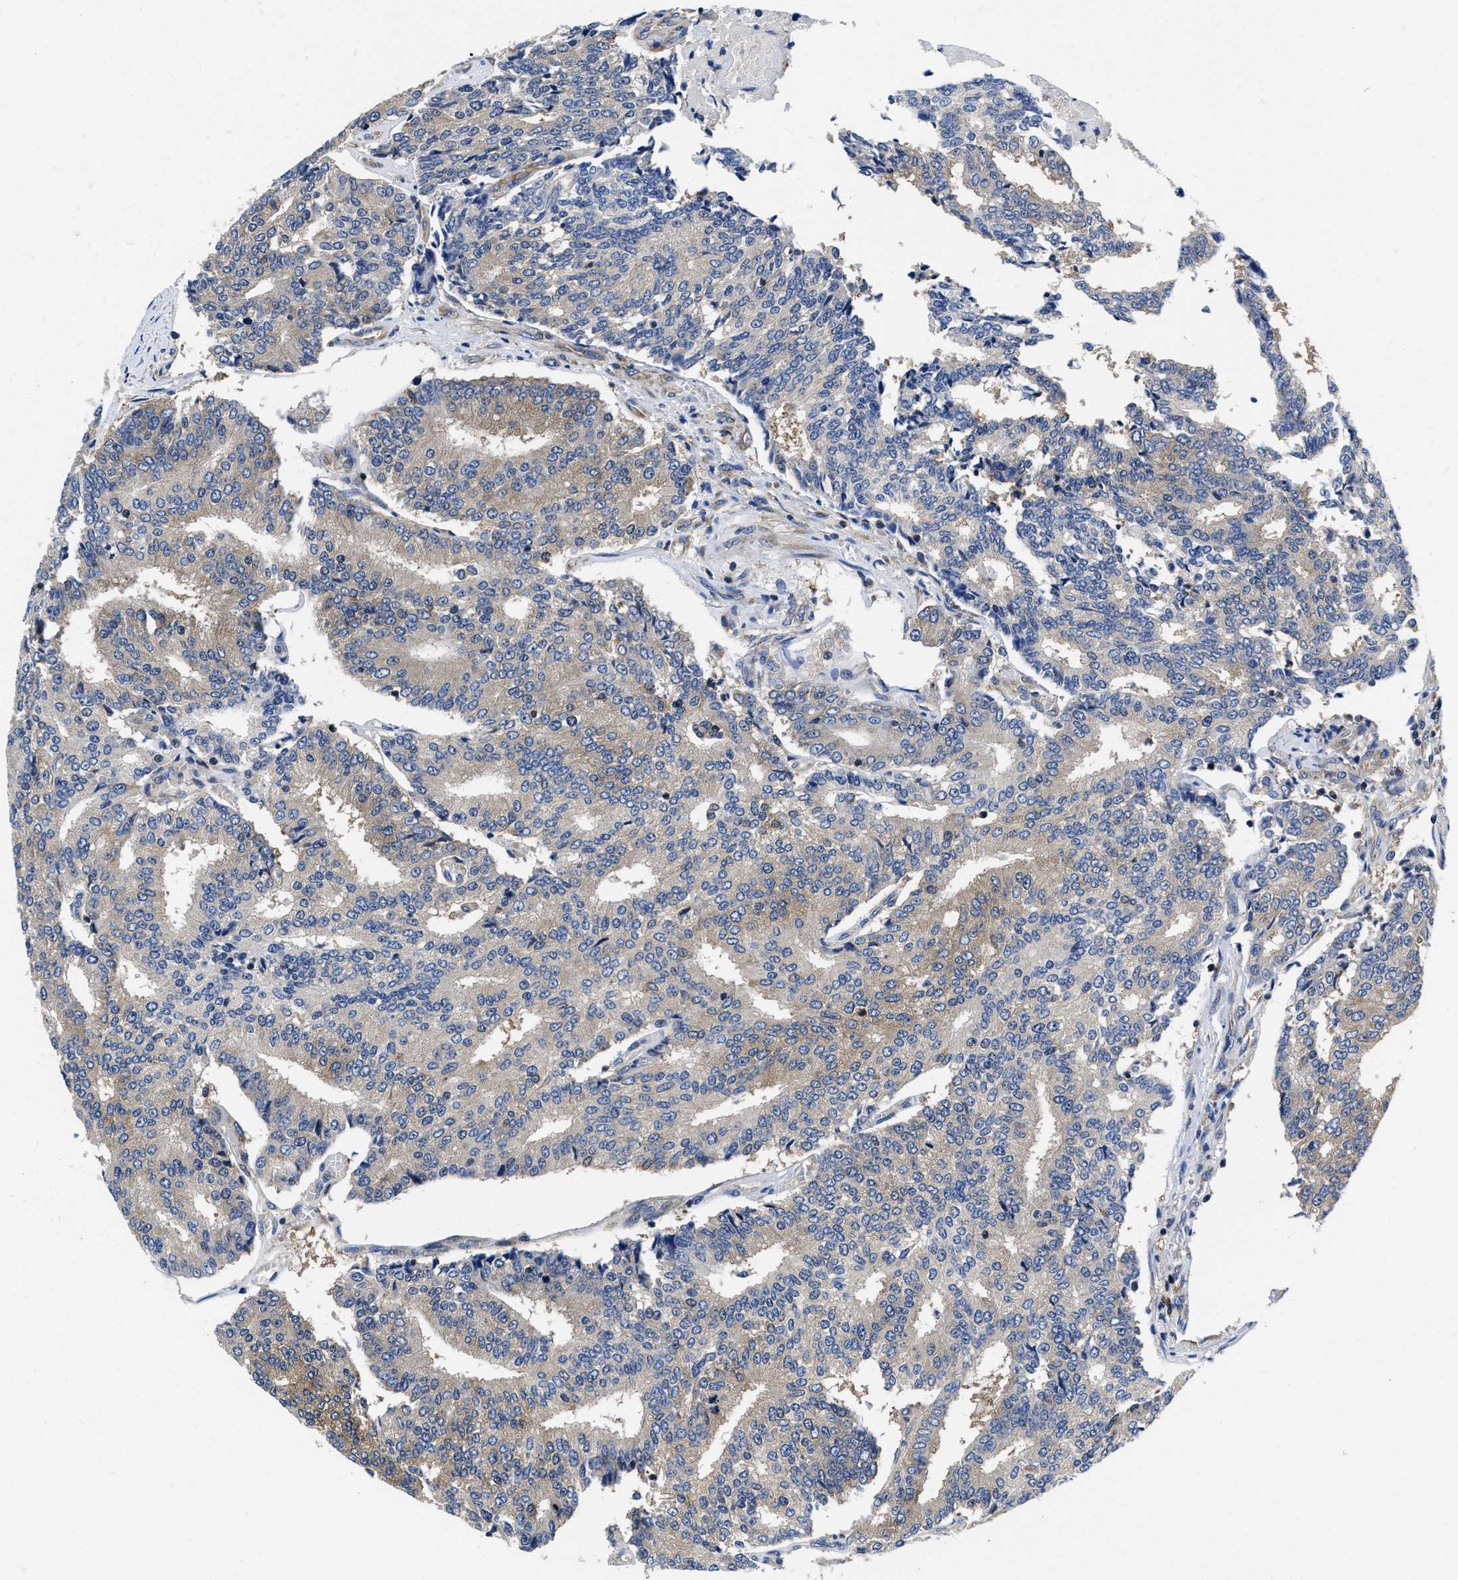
{"staining": {"intensity": "weak", "quantity": "25%-75%", "location": "cytoplasmic/membranous"}, "tissue": "prostate cancer", "cell_type": "Tumor cells", "image_type": "cancer", "snomed": [{"axis": "morphology", "description": "Adenocarcinoma, High grade"}, {"axis": "topography", "description": "Prostate"}], "caption": "Human high-grade adenocarcinoma (prostate) stained for a protein (brown) demonstrates weak cytoplasmic/membranous positive expression in approximately 25%-75% of tumor cells.", "gene": "YARS1", "patient": {"sex": "male", "age": 55}}